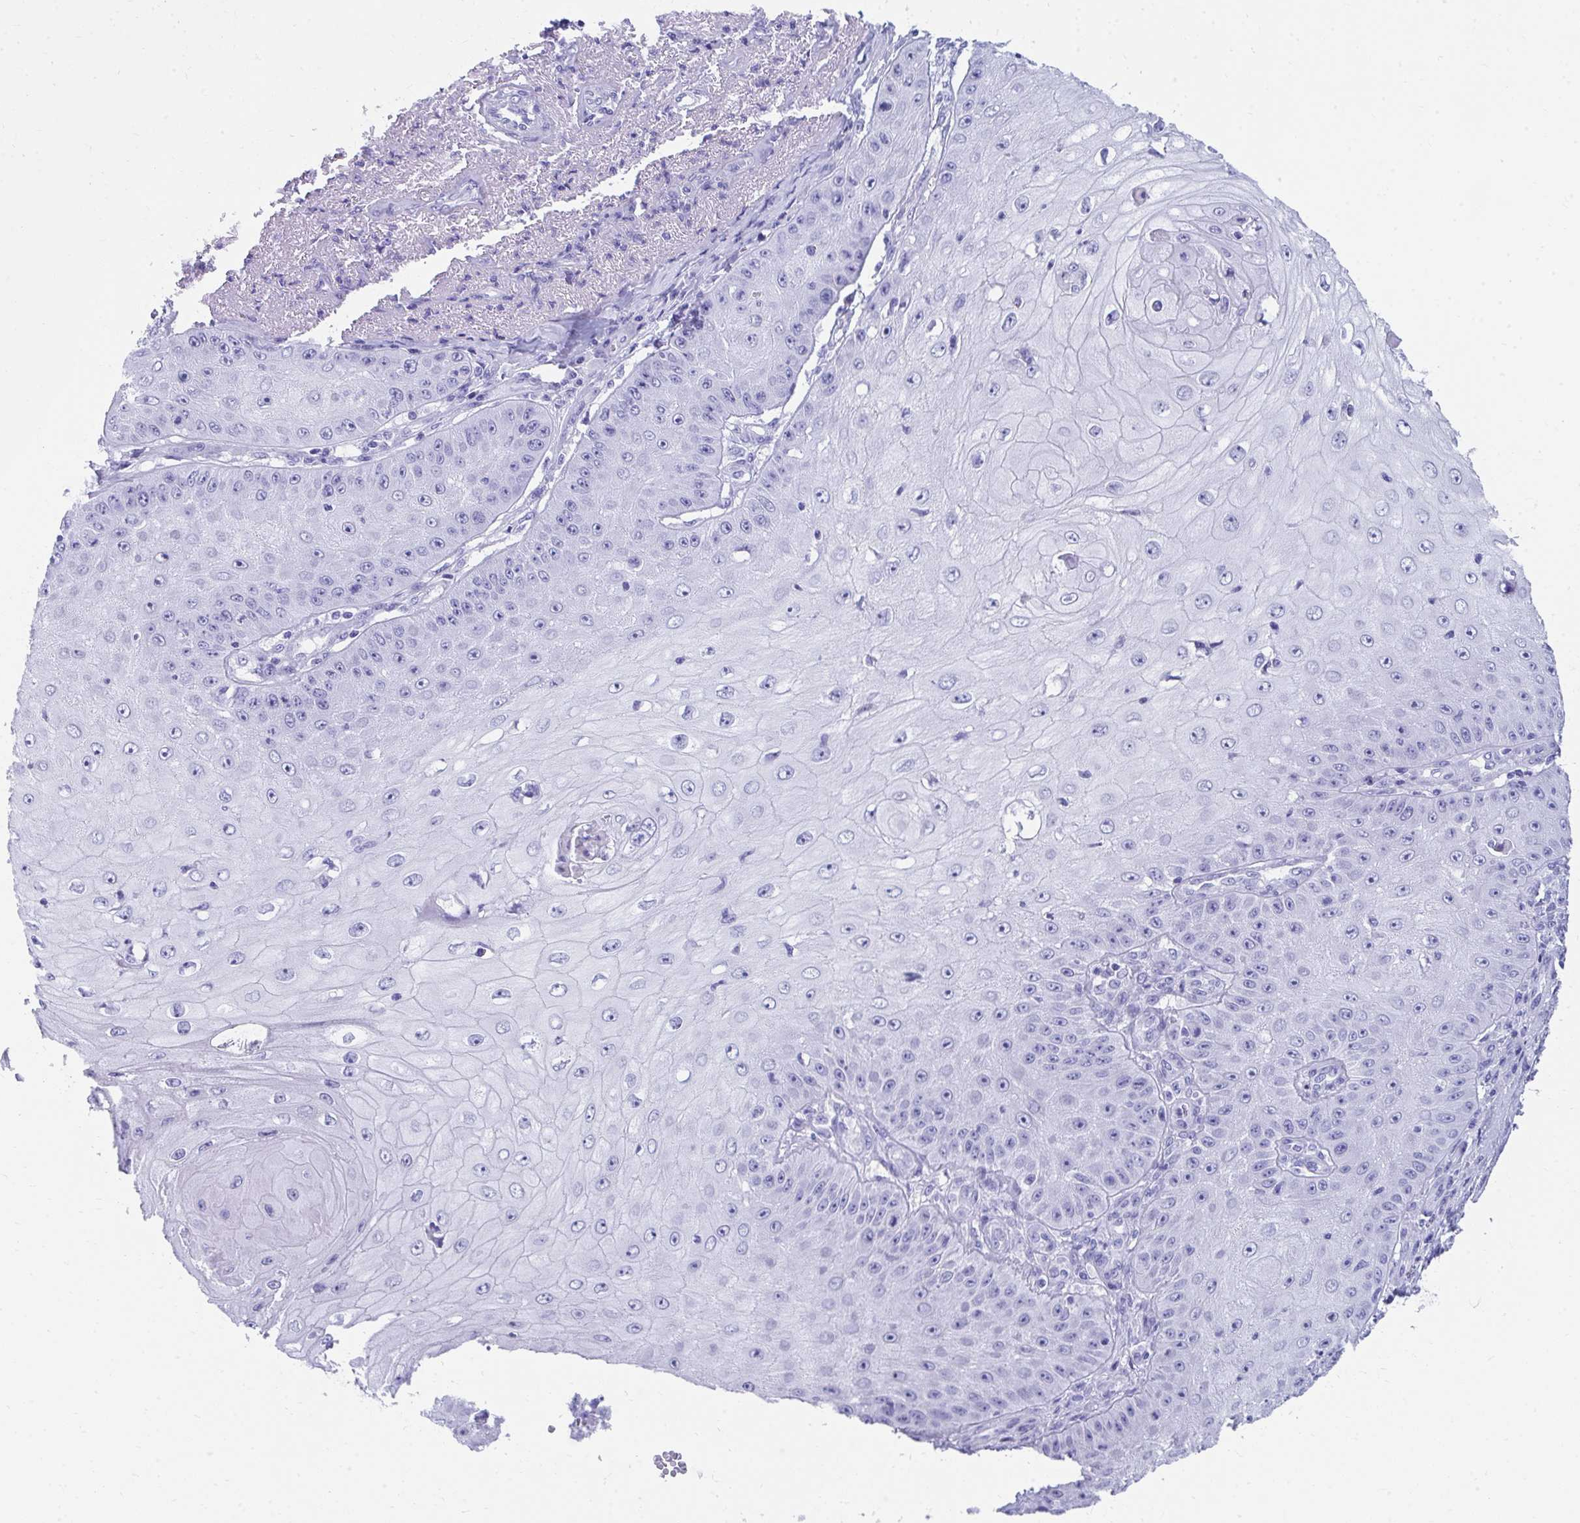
{"staining": {"intensity": "negative", "quantity": "none", "location": "none"}, "tissue": "skin cancer", "cell_type": "Tumor cells", "image_type": "cancer", "snomed": [{"axis": "morphology", "description": "Squamous cell carcinoma, NOS"}, {"axis": "topography", "description": "Skin"}], "caption": "Human skin cancer (squamous cell carcinoma) stained for a protein using immunohistochemistry (IHC) displays no positivity in tumor cells.", "gene": "HGD", "patient": {"sex": "male", "age": 70}}